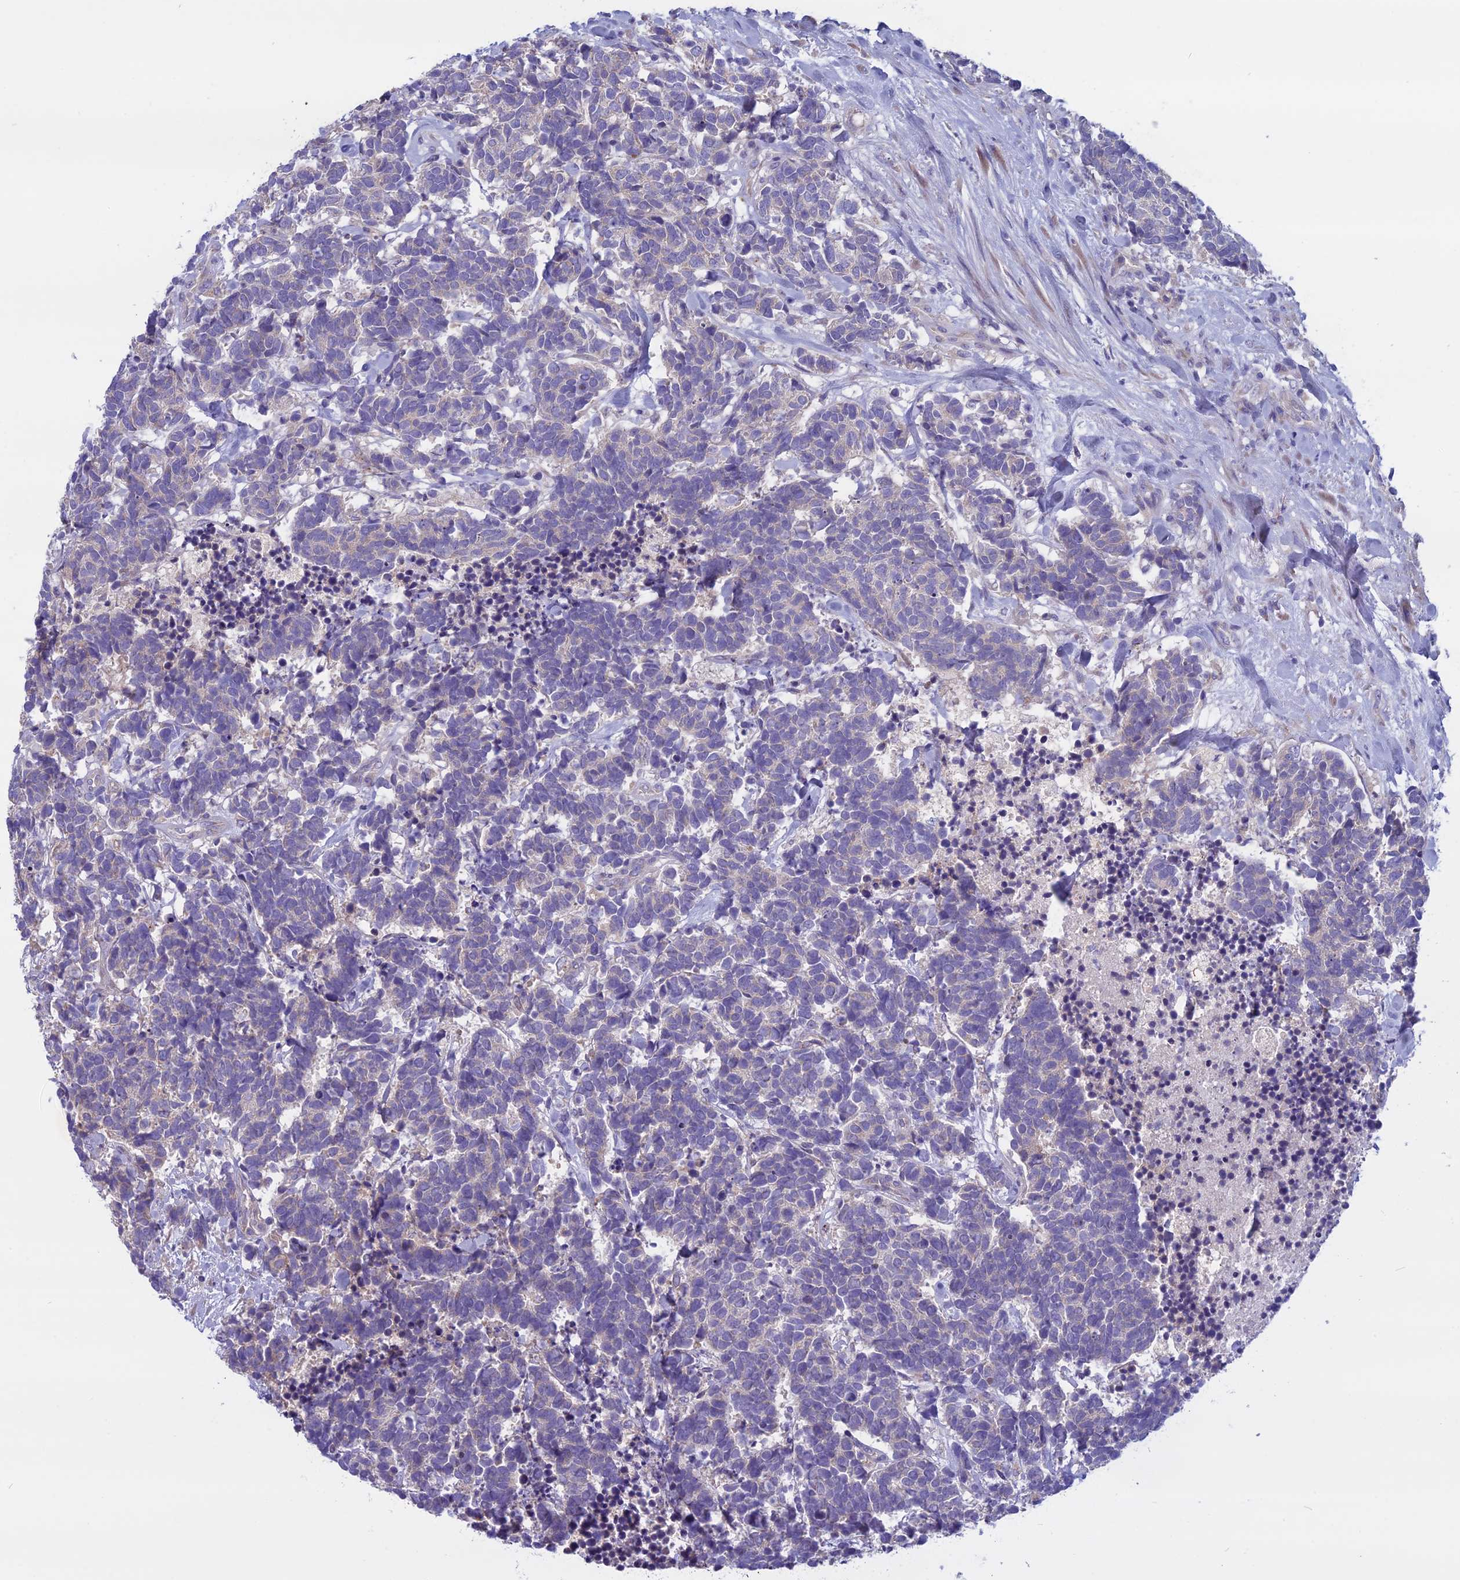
{"staining": {"intensity": "negative", "quantity": "none", "location": "none"}, "tissue": "carcinoid", "cell_type": "Tumor cells", "image_type": "cancer", "snomed": [{"axis": "morphology", "description": "Carcinoma, NOS"}, {"axis": "morphology", "description": "Carcinoid, malignant, NOS"}, {"axis": "topography", "description": "Prostate"}], "caption": "Immunohistochemical staining of malignant carcinoid demonstrates no significant staining in tumor cells.", "gene": "DCTN5", "patient": {"sex": "male", "age": 57}}